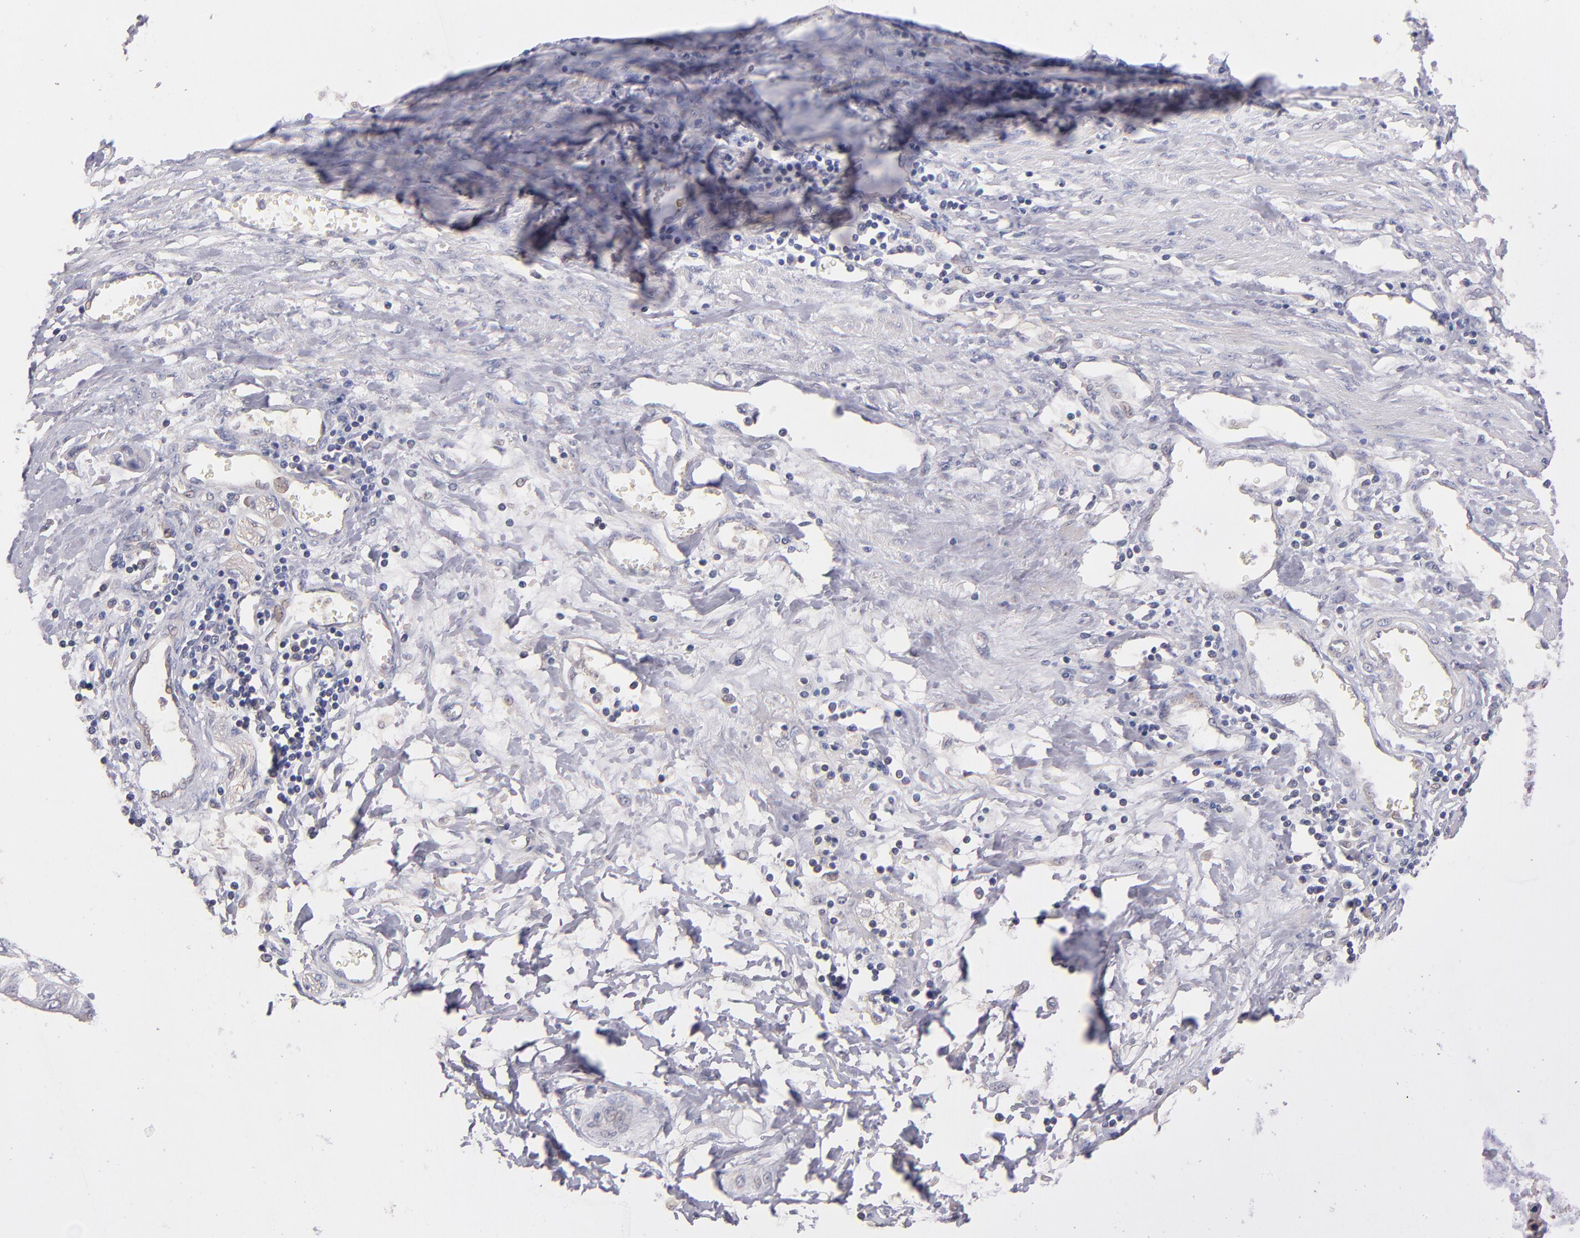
{"staining": {"intensity": "negative", "quantity": "none", "location": "none"}, "tissue": "stomach cancer", "cell_type": "Tumor cells", "image_type": "cancer", "snomed": [{"axis": "morphology", "description": "Adenocarcinoma, NOS"}, {"axis": "topography", "description": "Stomach, upper"}], "caption": "A high-resolution photomicrograph shows immunohistochemistry (IHC) staining of stomach cancer, which shows no significant positivity in tumor cells.", "gene": "GNAZ", "patient": {"sex": "female", "age": 52}}